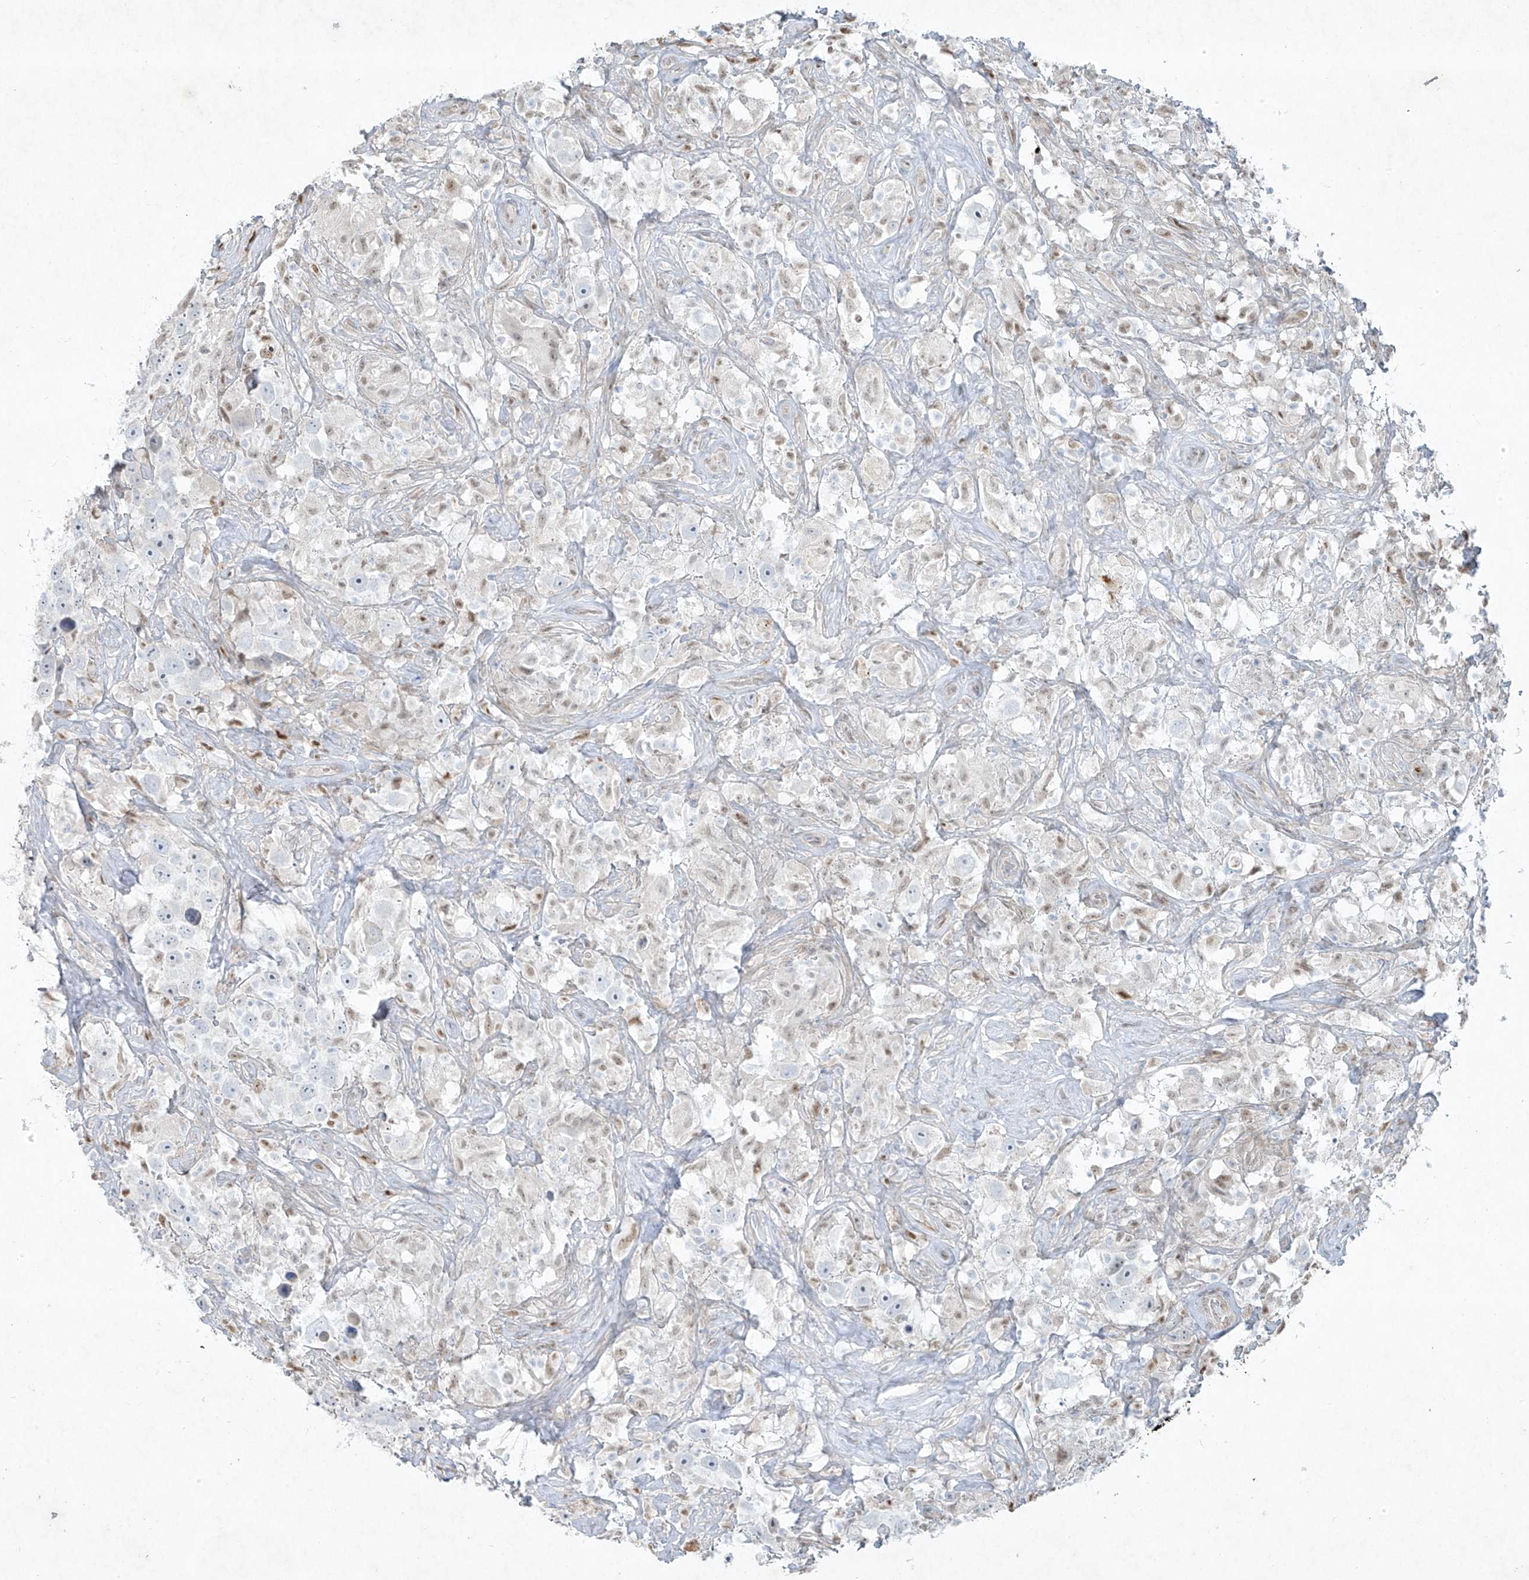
{"staining": {"intensity": "negative", "quantity": "none", "location": "none"}, "tissue": "testis cancer", "cell_type": "Tumor cells", "image_type": "cancer", "snomed": [{"axis": "morphology", "description": "Seminoma, NOS"}, {"axis": "topography", "description": "Testis"}], "caption": "Tumor cells are negative for brown protein staining in testis cancer (seminoma).", "gene": "TUBE1", "patient": {"sex": "male", "age": 49}}